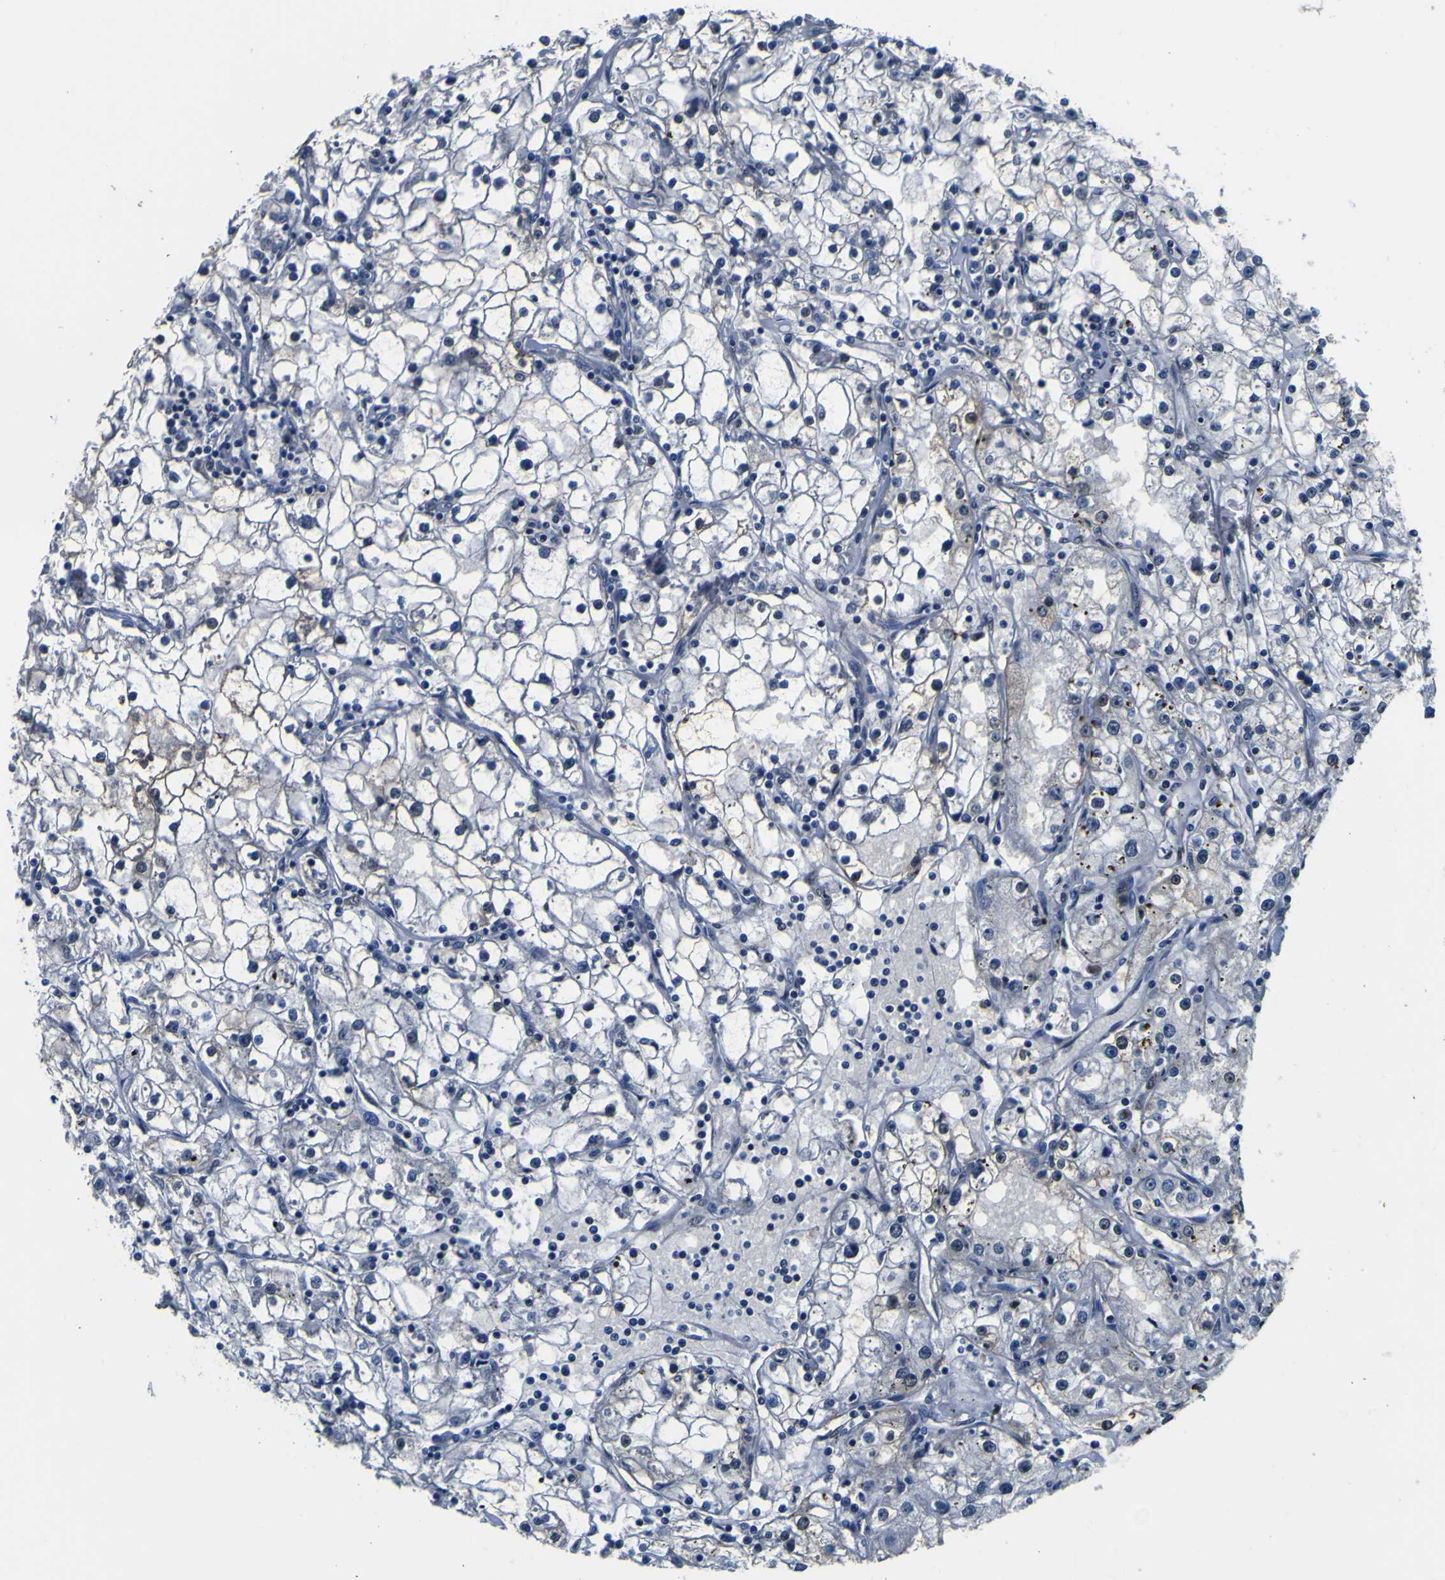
{"staining": {"intensity": "negative", "quantity": "none", "location": "none"}, "tissue": "renal cancer", "cell_type": "Tumor cells", "image_type": "cancer", "snomed": [{"axis": "morphology", "description": "Adenocarcinoma, NOS"}, {"axis": "topography", "description": "Kidney"}], "caption": "The photomicrograph reveals no significant expression in tumor cells of adenocarcinoma (renal). (DAB IHC visualized using brightfield microscopy, high magnification).", "gene": "CUL4B", "patient": {"sex": "male", "age": 56}}